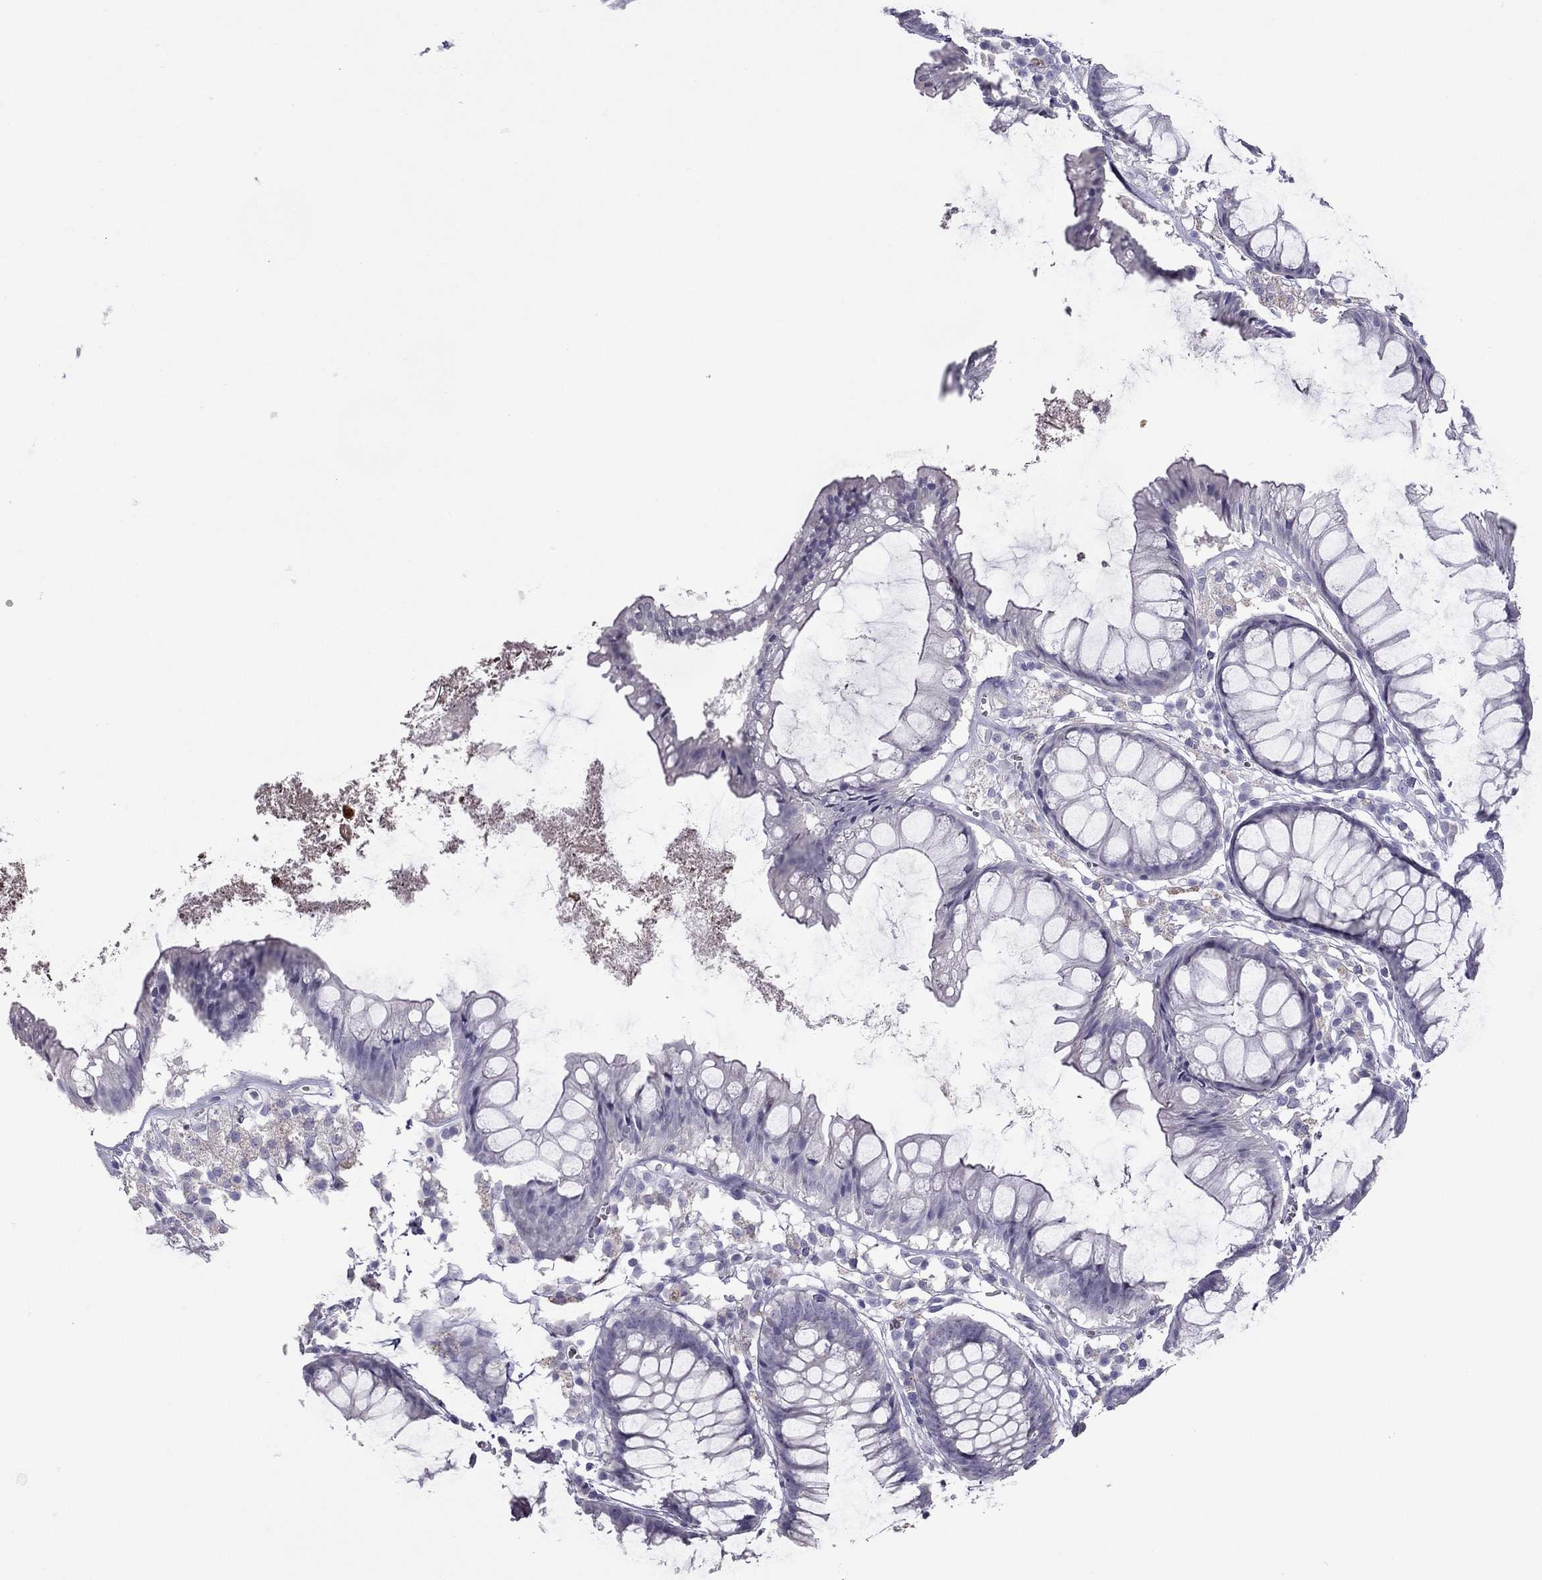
{"staining": {"intensity": "negative", "quantity": "none", "location": "none"}, "tissue": "colon", "cell_type": "Endothelial cells", "image_type": "normal", "snomed": [{"axis": "morphology", "description": "Normal tissue, NOS"}, {"axis": "morphology", "description": "Adenocarcinoma, NOS"}, {"axis": "topography", "description": "Colon"}], "caption": "DAB (3,3'-diaminobenzidine) immunohistochemical staining of normal colon displays no significant staining in endothelial cells. The staining is performed using DAB (3,3'-diaminobenzidine) brown chromogen with nuclei counter-stained in using hematoxylin.", "gene": "RGS8", "patient": {"sex": "male", "age": 65}}